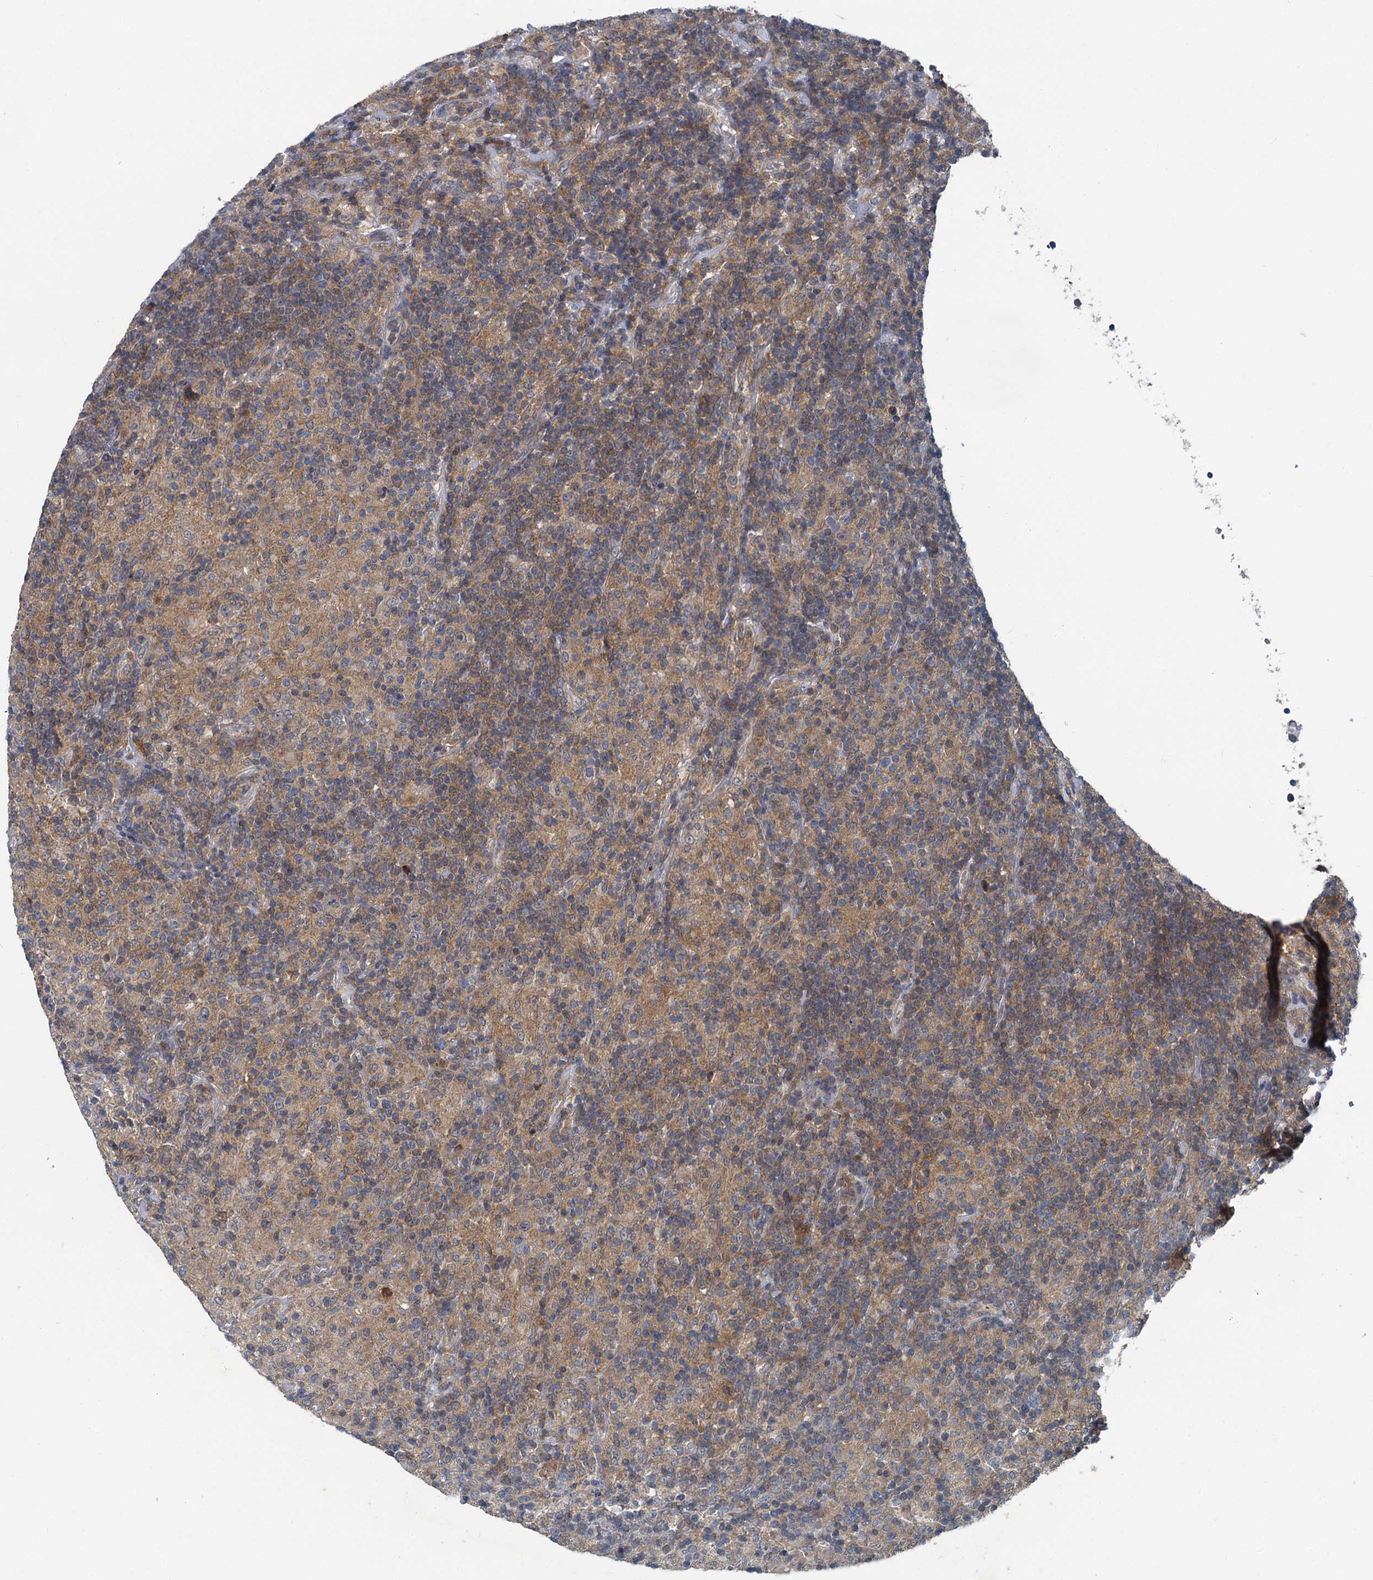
{"staining": {"intensity": "weak", "quantity": "25%-75%", "location": "cytoplasmic/membranous"}, "tissue": "lymphoma", "cell_type": "Tumor cells", "image_type": "cancer", "snomed": [{"axis": "morphology", "description": "Hodgkin's disease, NOS"}, {"axis": "topography", "description": "Lymph node"}], "caption": "Immunohistochemical staining of Hodgkin's disease displays low levels of weak cytoplasmic/membranous expression in approximately 25%-75% of tumor cells.", "gene": "GCLM", "patient": {"sex": "male", "age": 70}}